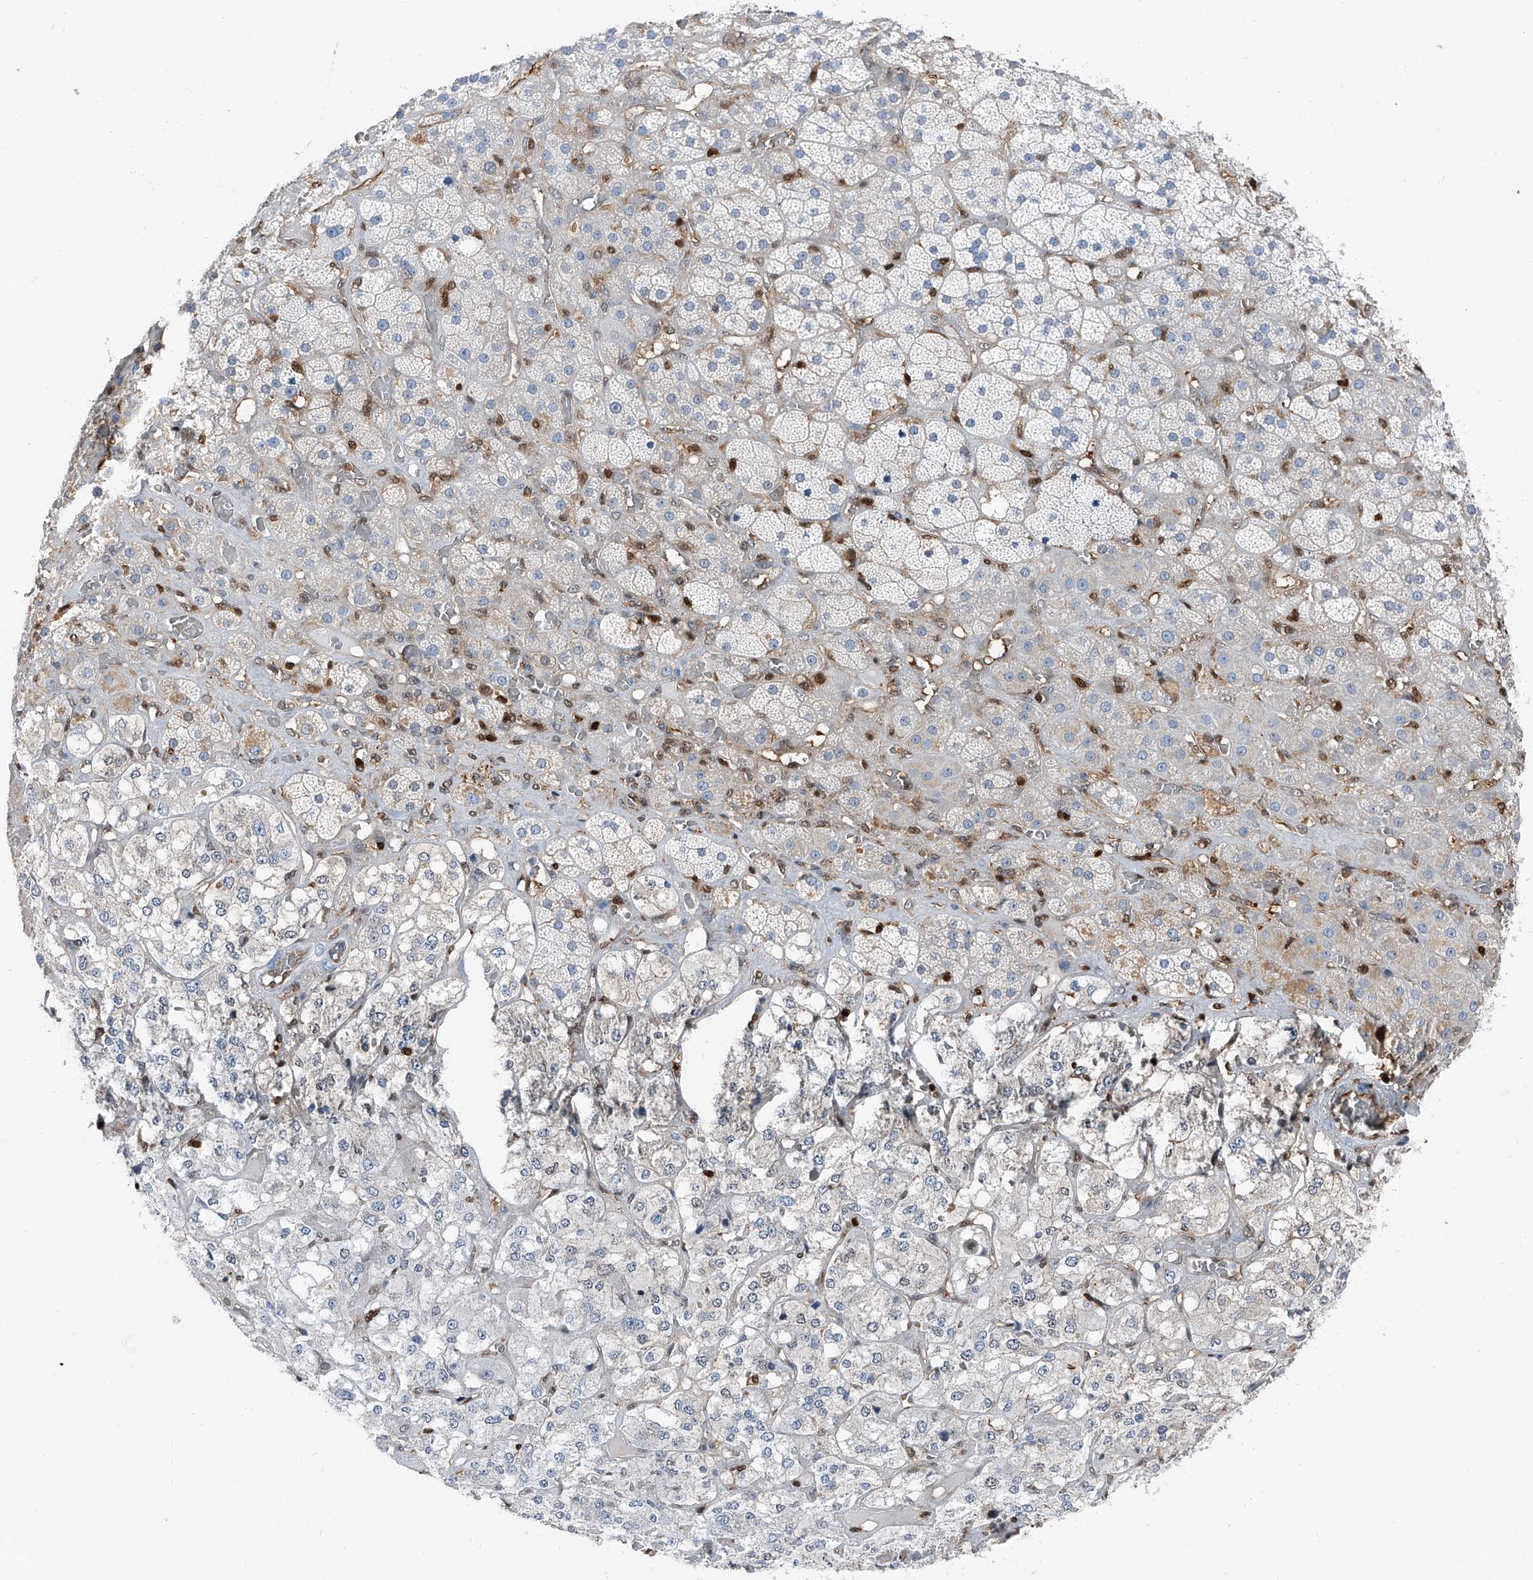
{"staining": {"intensity": "negative", "quantity": "none", "location": "none"}, "tissue": "adrenal gland", "cell_type": "Glandular cells", "image_type": "normal", "snomed": [{"axis": "morphology", "description": "Normal tissue, NOS"}, {"axis": "topography", "description": "Adrenal gland"}], "caption": "This is an immunohistochemistry photomicrograph of benign adrenal gland. There is no positivity in glandular cells.", "gene": "PSMB10", "patient": {"sex": "male", "age": 57}}